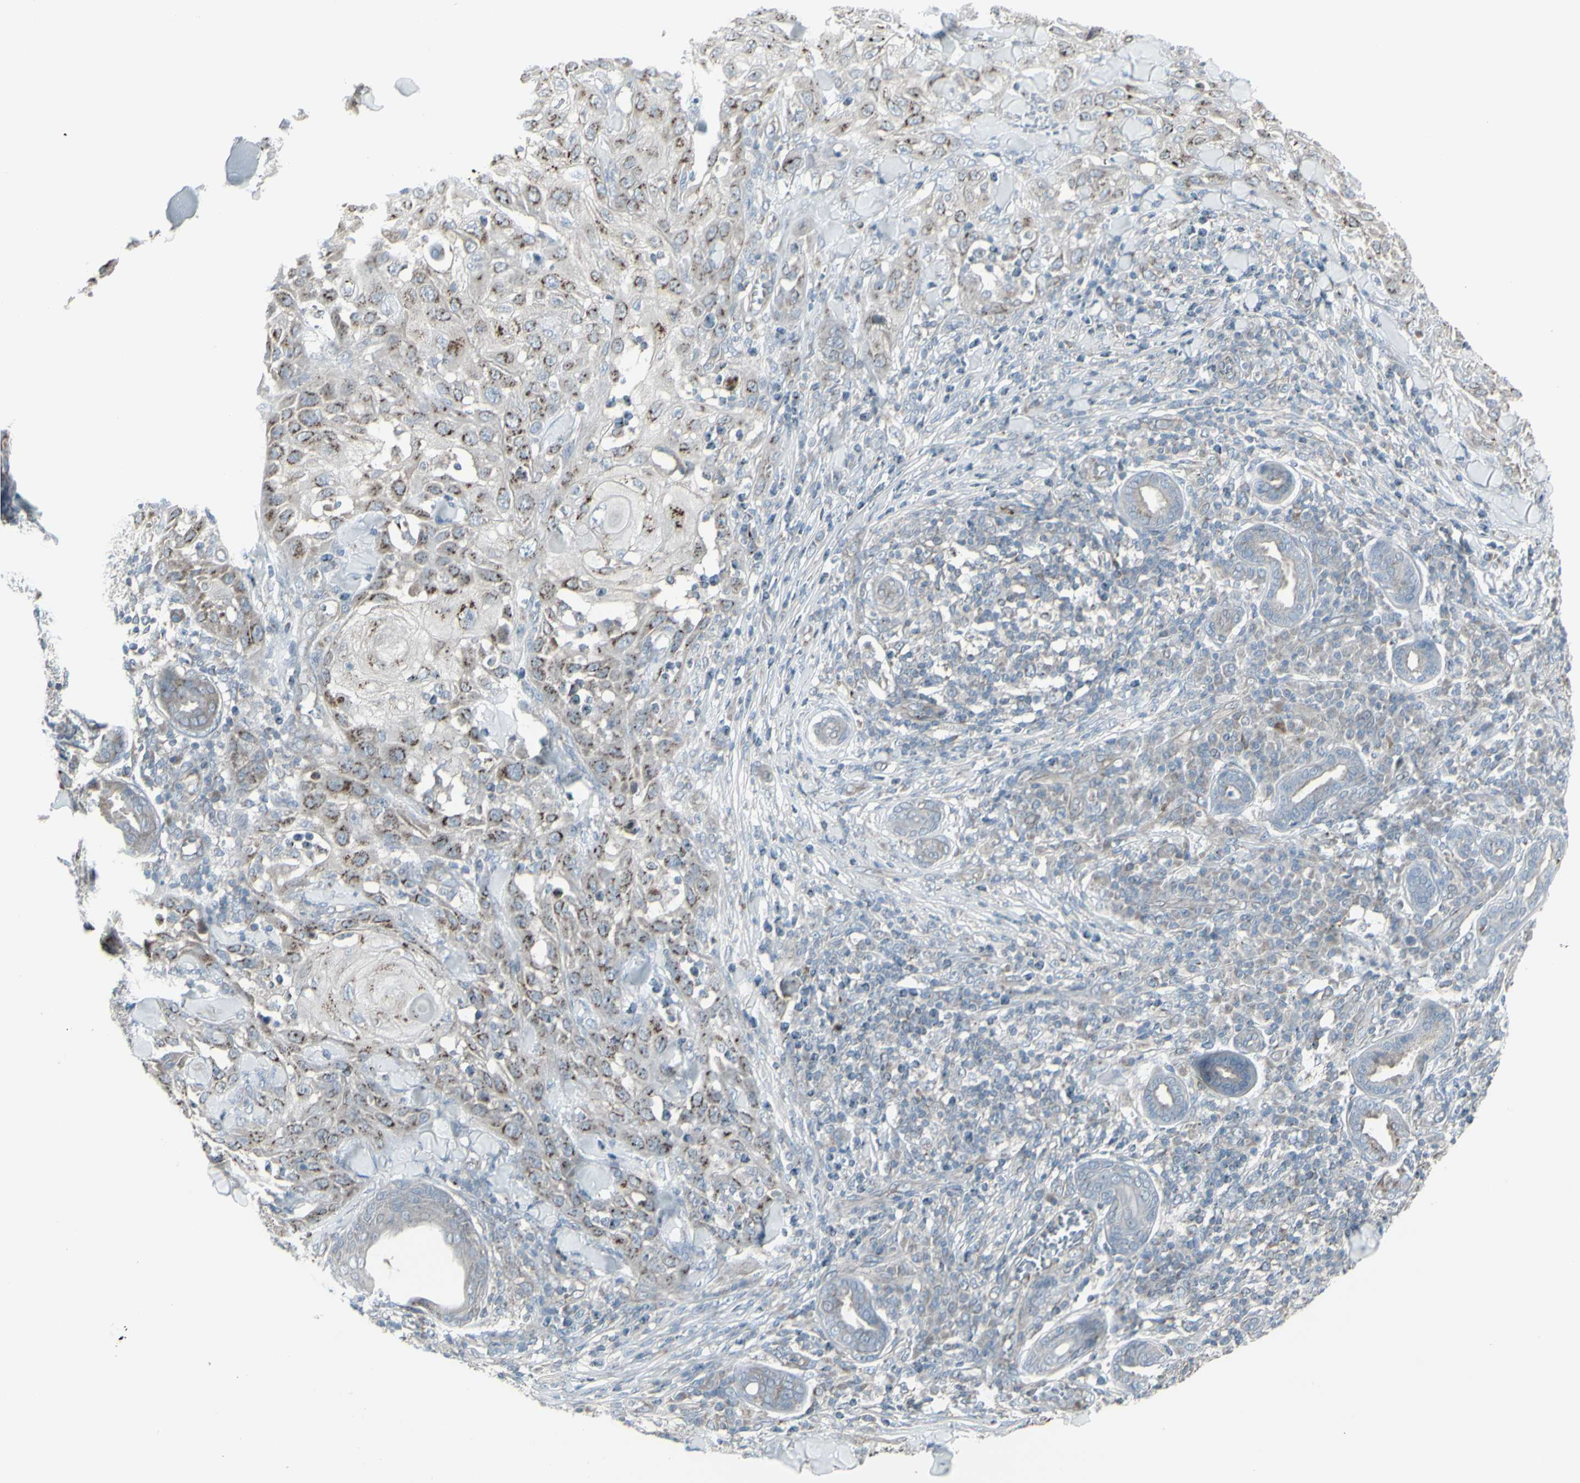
{"staining": {"intensity": "moderate", "quantity": ">75%", "location": "cytoplasmic/membranous"}, "tissue": "skin cancer", "cell_type": "Tumor cells", "image_type": "cancer", "snomed": [{"axis": "morphology", "description": "Squamous cell carcinoma, NOS"}, {"axis": "topography", "description": "Skin"}], "caption": "Skin cancer (squamous cell carcinoma) stained for a protein (brown) displays moderate cytoplasmic/membranous positive positivity in approximately >75% of tumor cells.", "gene": "GALNT6", "patient": {"sex": "male", "age": 24}}